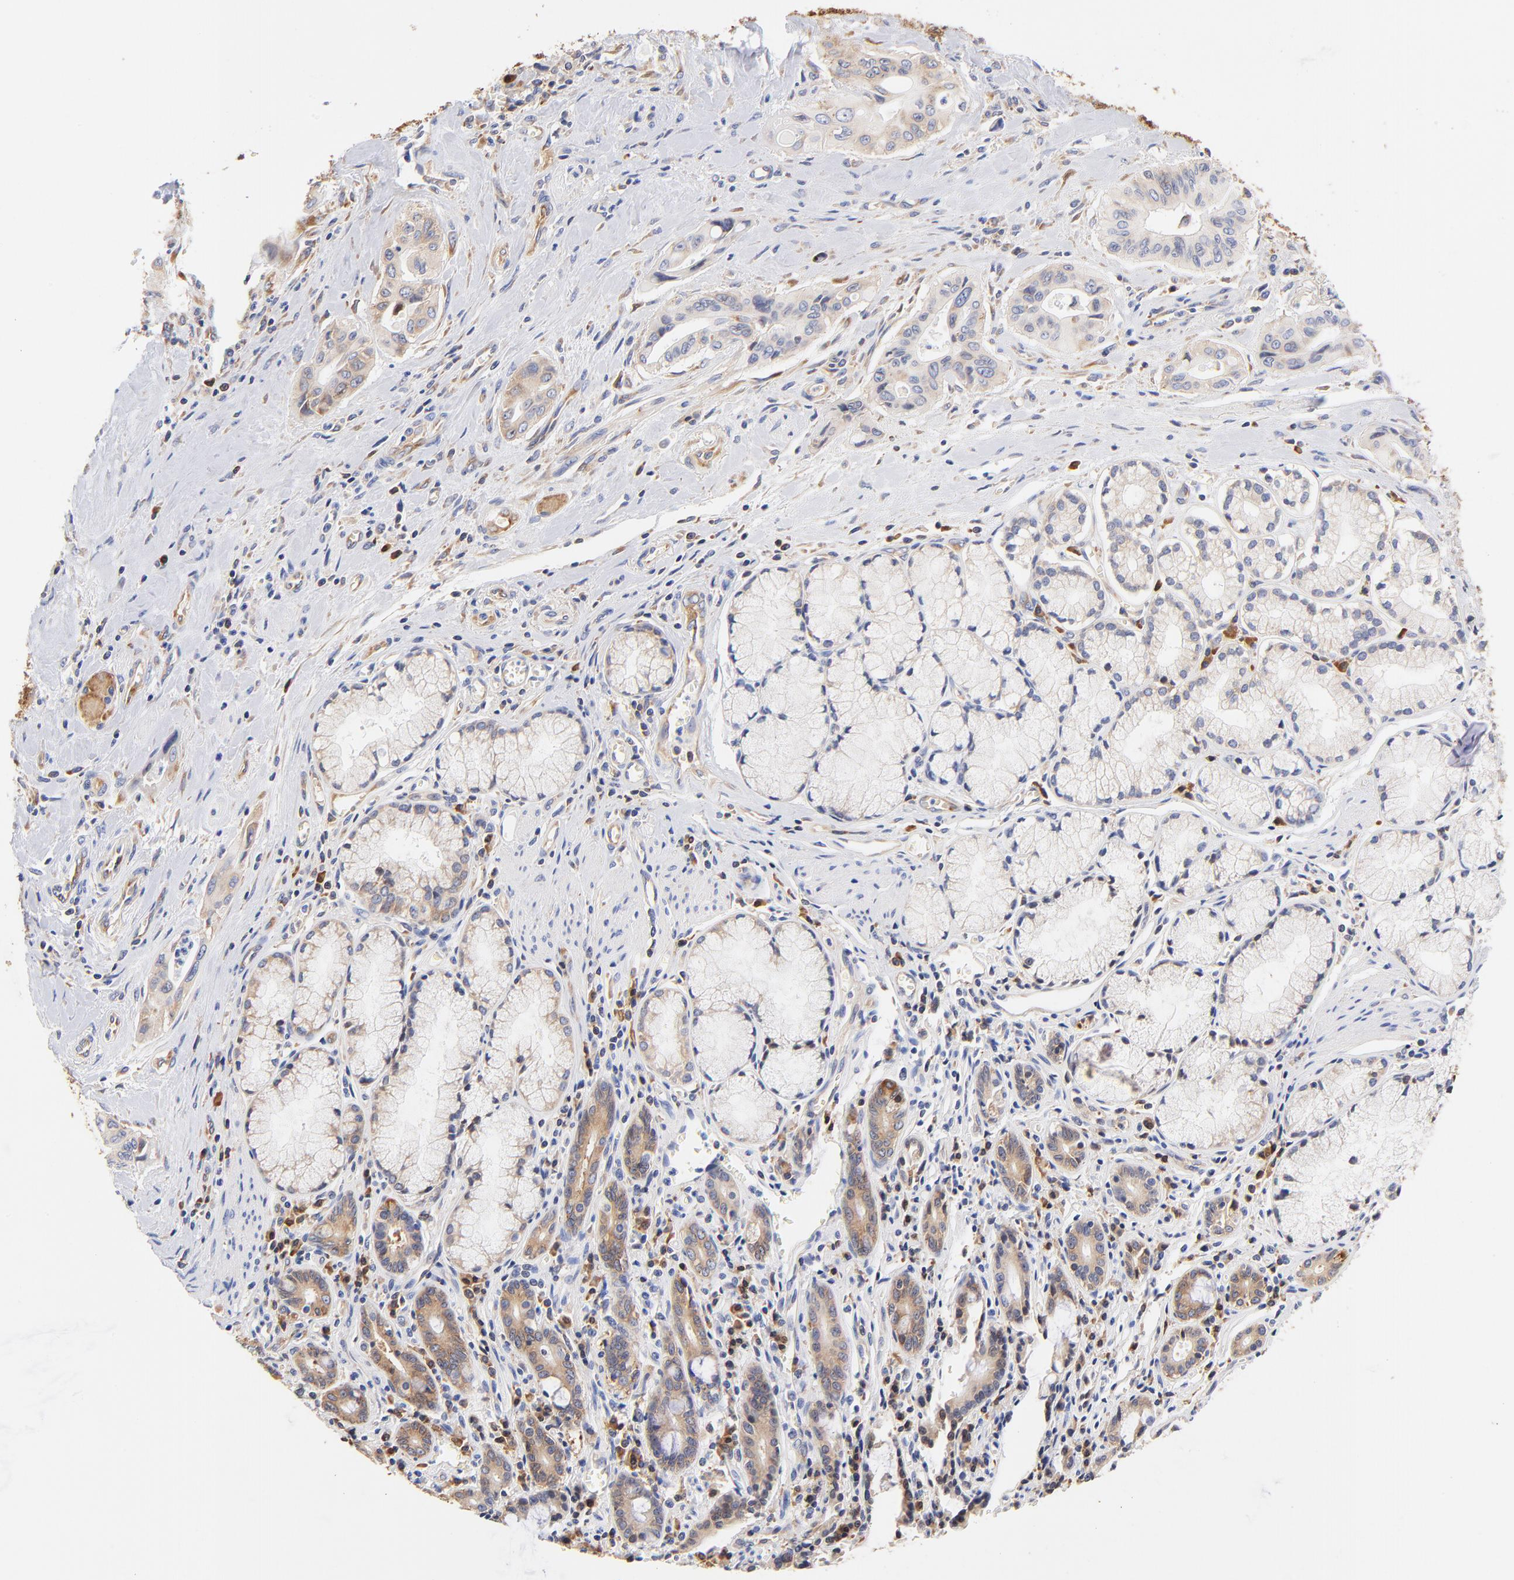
{"staining": {"intensity": "weak", "quantity": ">75%", "location": "cytoplasmic/membranous"}, "tissue": "pancreatic cancer", "cell_type": "Tumor cells", "image_type": "cancer", "snomed": [{"axis": "morphology", "description": "Adenocarcinoma, NOS"}, {"axis": "topography", "description": "Pancreas"}], "caption": "Brown immunohistochemical staining in pancreatic cancer shows weak cytoplasmic/membranous staining in about >75% of tumor cells.", "gene": "RPL27", "patient": {"sex": "male", "age": 77}}